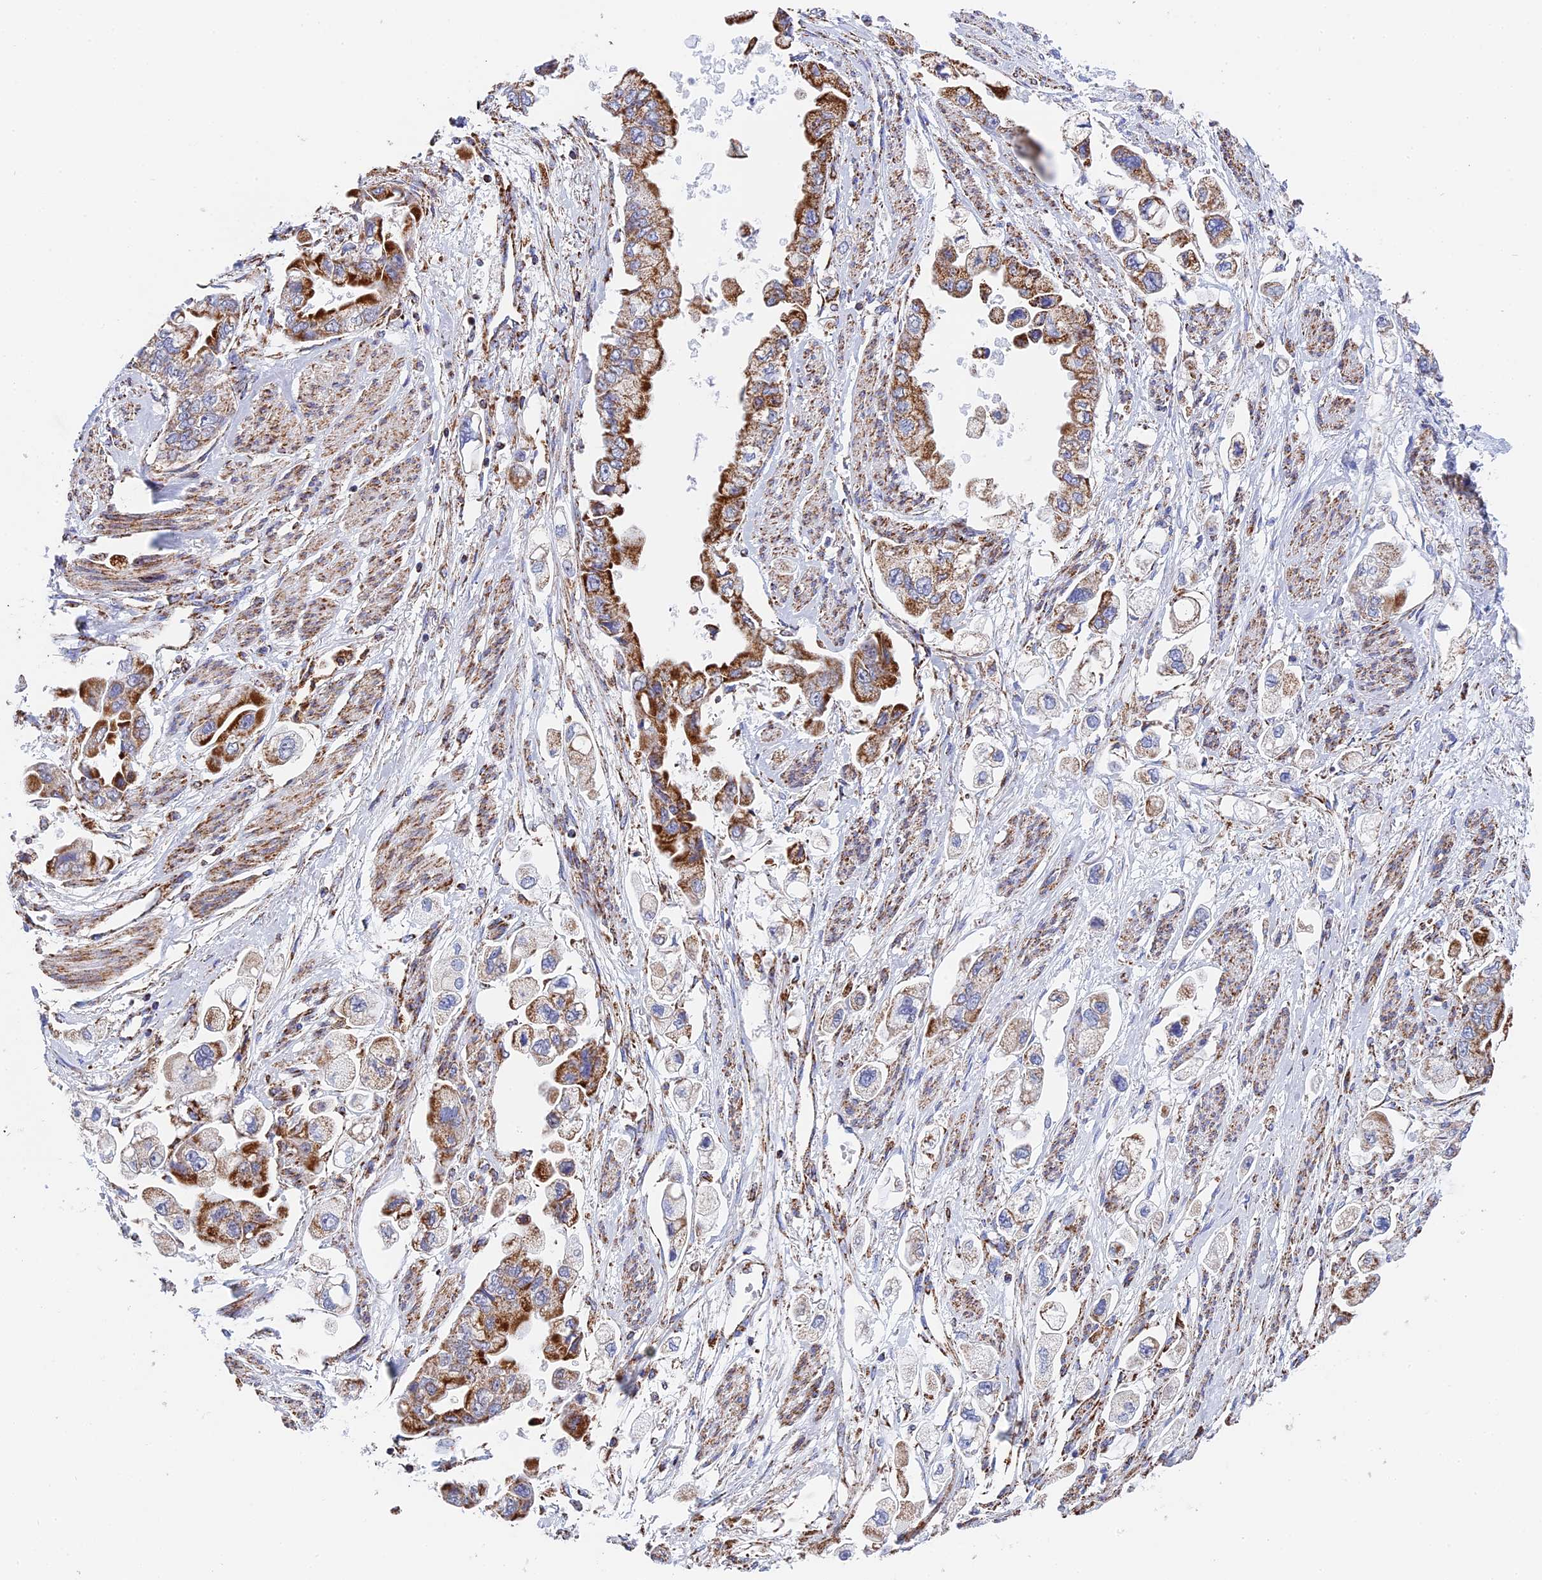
{"staining": {"intensity": "moderate", "quantity": ">75%", "location": "cytoplasmic/membranous"}, "tissue": "stomach cancer", "cell_type": "Tumor cells", "image_type": "cancer", "snomed": [{"axis": "morphology", "description": "Adenocarcinoma, NOS"}, {"axis": "topography", "description": "Stomach"}], "caption": "A histopathology image showing moderate cytoplasmic/membranous expression in approximately >75% of tumor cells in stomach cancer, as visualized by brown immunohistochemical staining.", "gene": "NDUFA5", "patient": {"sex": "male", "age": 62}}